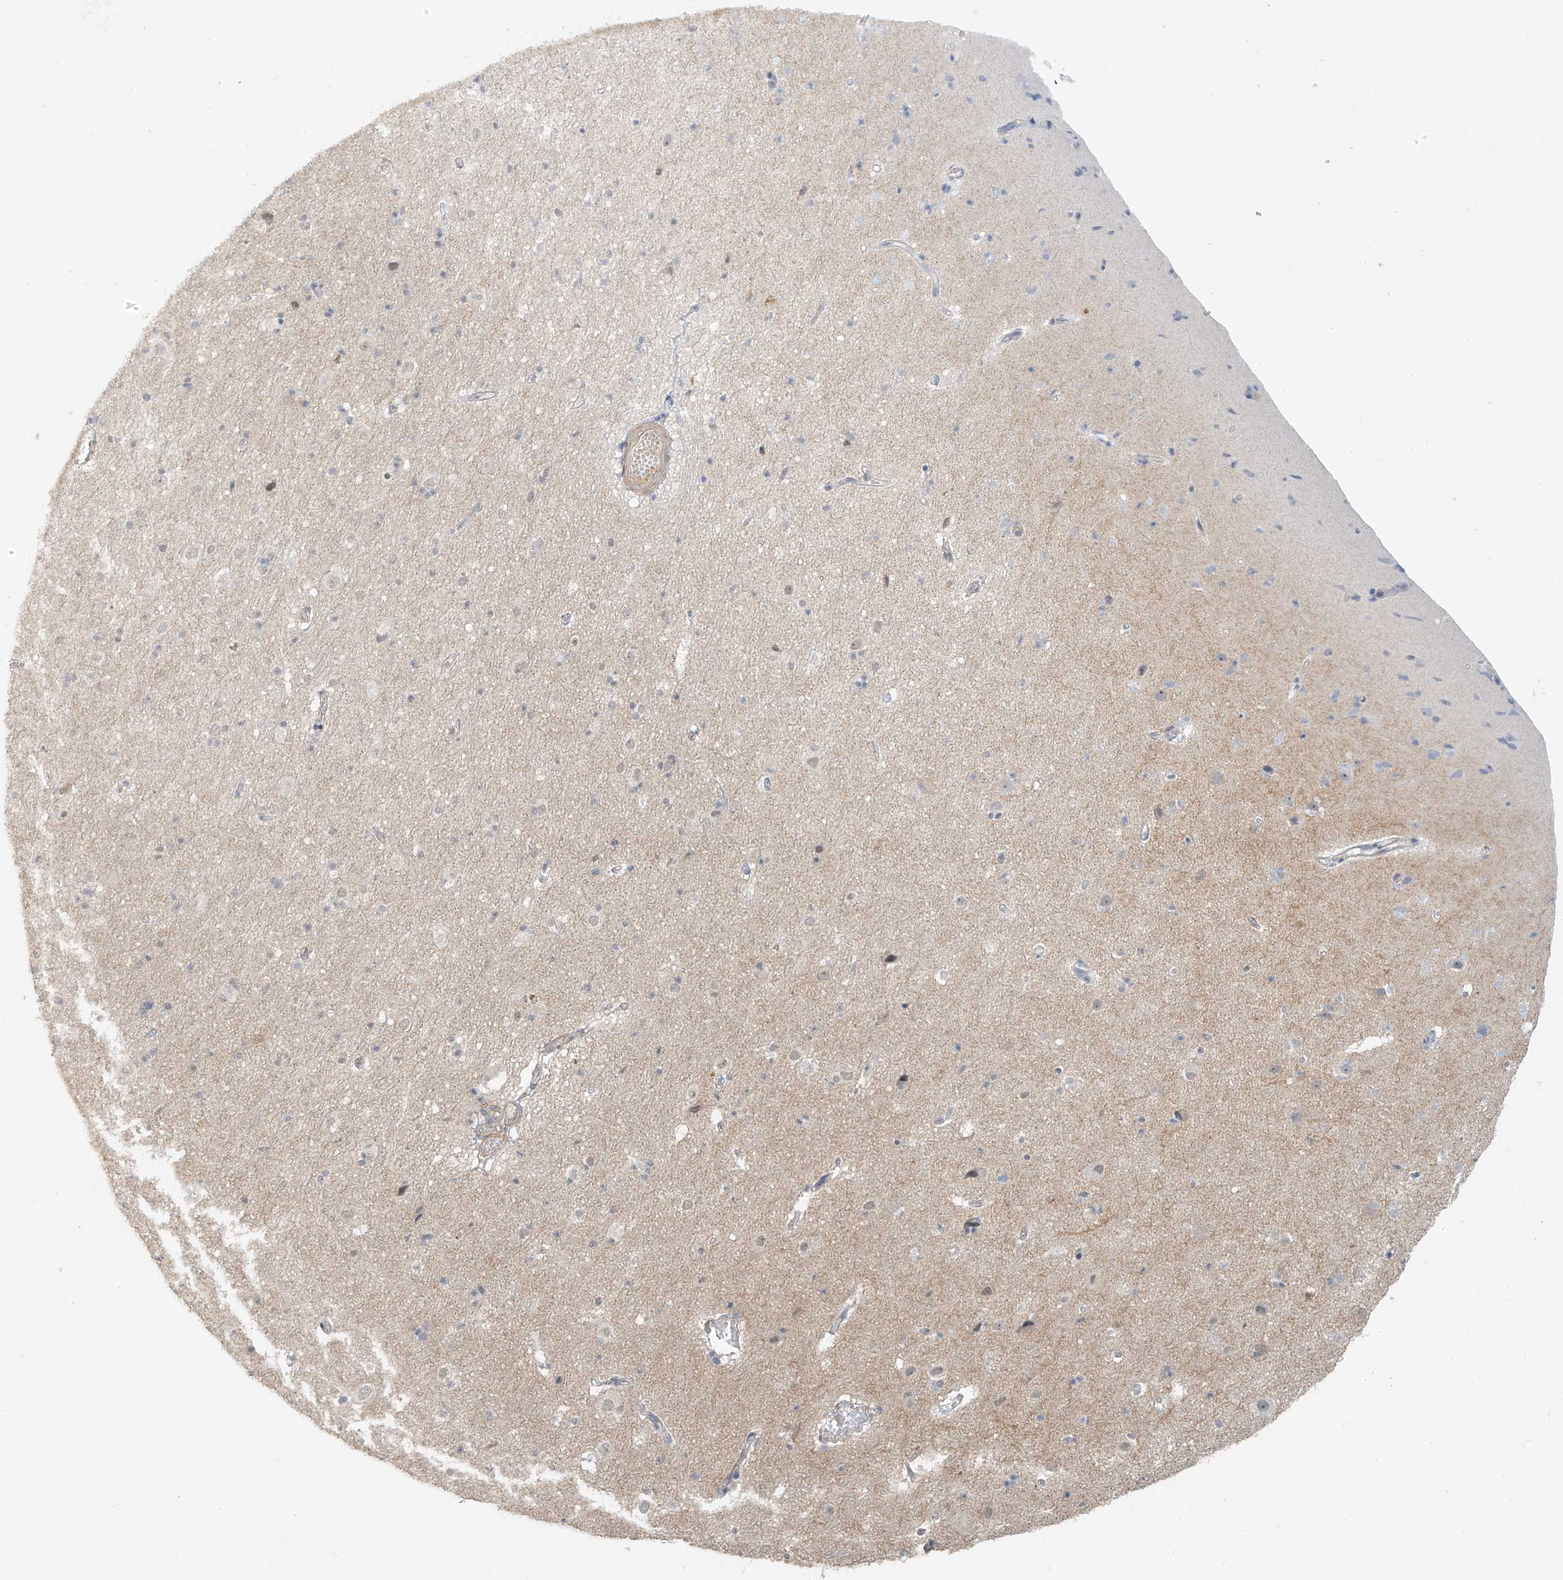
{"staining": {"intensity": "negative", "quantity": "none", "location": "none"}, "tissue": "cerebral cortex", "cell_type": "Endothelial cells", "image_type": "normal", "snomed": [{"axis": "morphology", "description": "Normal tissue, NOS"}, {"axis": "topography", "description": "Cerebral cortex"}], "caption": "This is a micrograph of immunohistochemistry (IHC) staining of unremarkable cerebral cortex, which shows no positivity in endothelial cells. (Immunohistochemistry, brightfield microscopy, high magnification).", "gene": "ABCD1", "patient": {"sex": "male", "age": 34}}